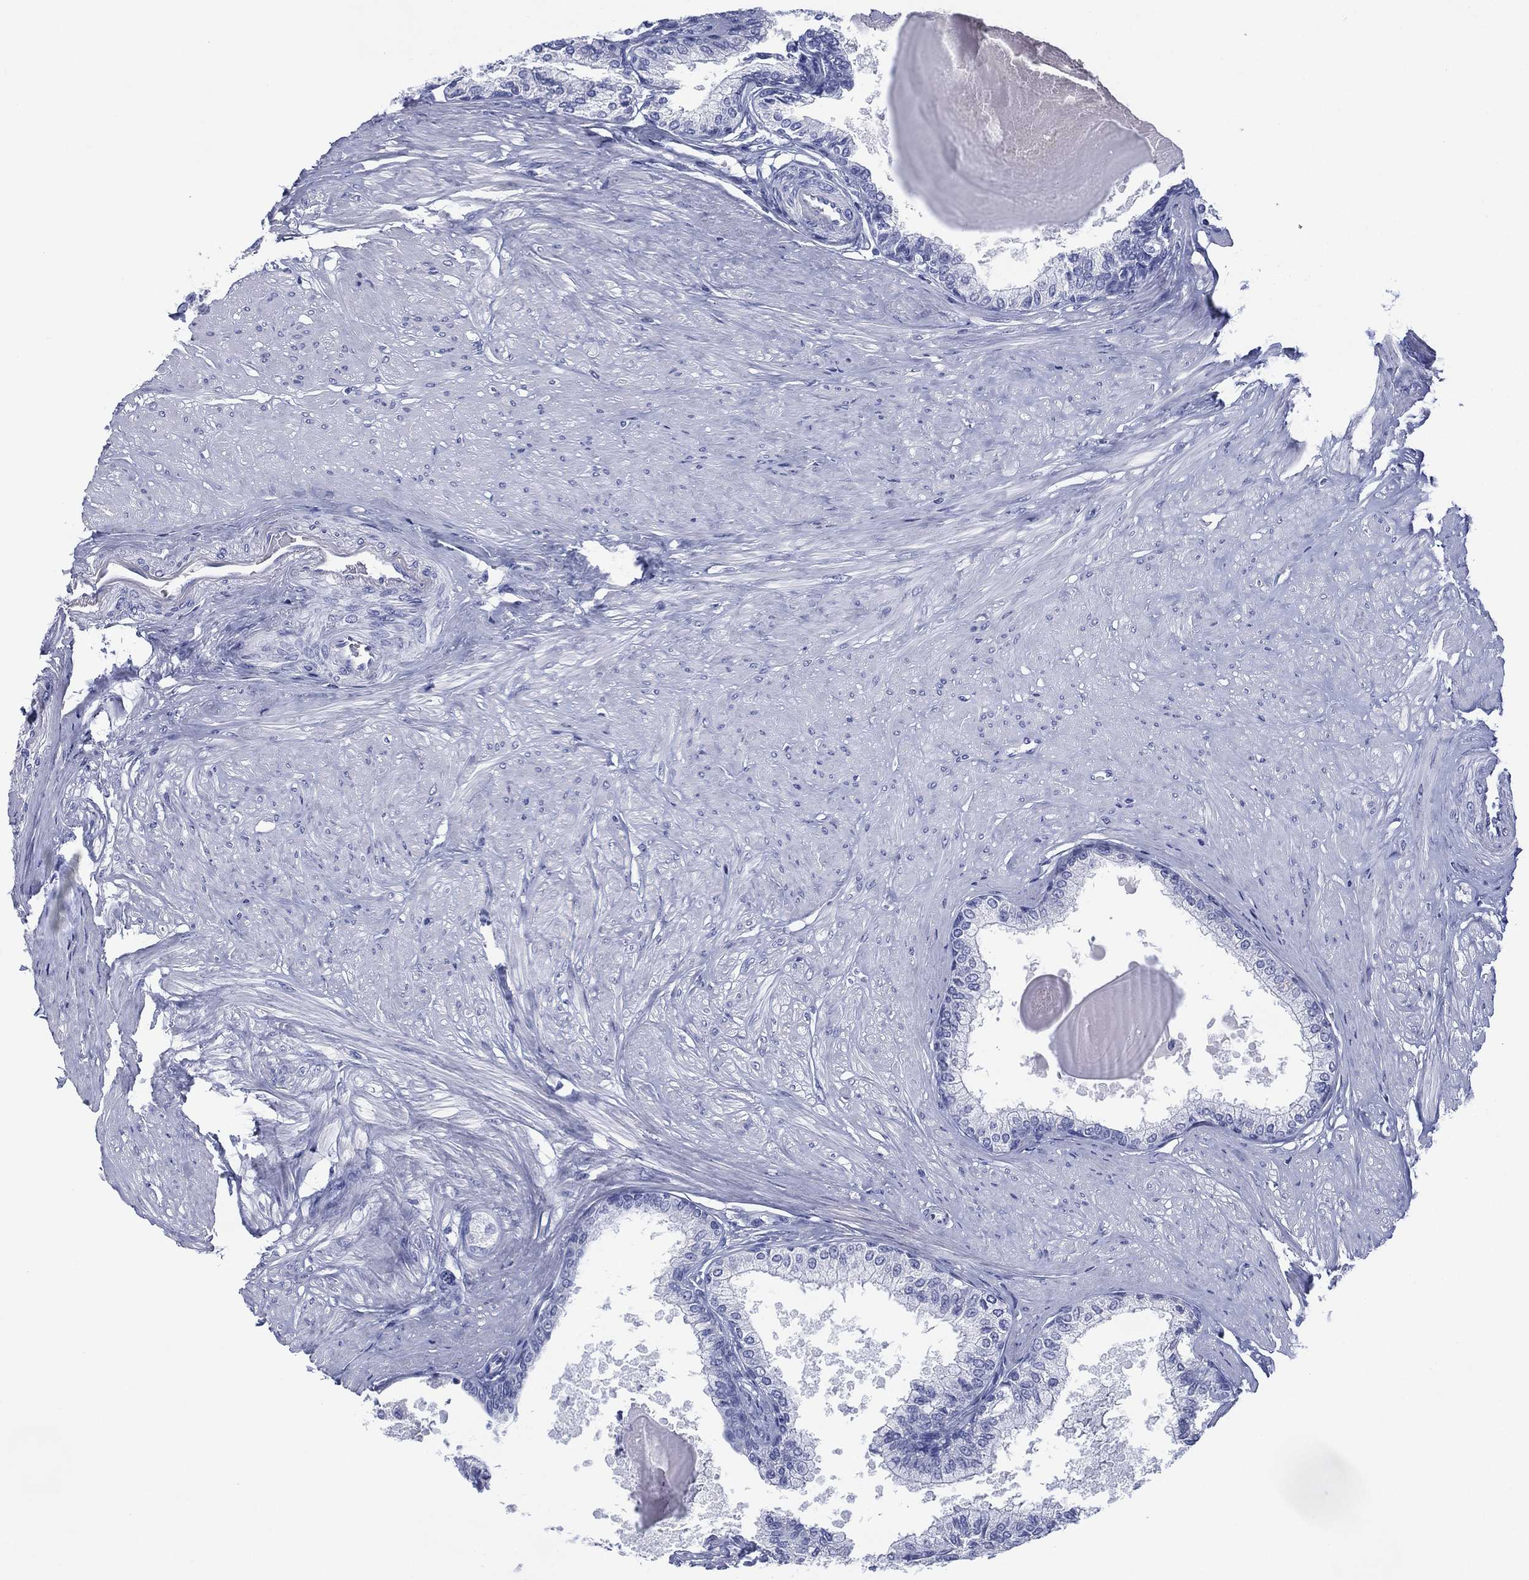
{"staining": {"intensity": "negative", "quantity": "none", "location": "none"}, "tissue": "prostate", "cell_type": "Glandular cells", "image_type": "normal", "snomed": [{"axis": "morphology", "description": "Normal tissue, NOS"}, {"axis": "topography", "description": "Prostate"}], "caption": "Prostate stained for a protein using immunohistochemistry (IHC) shows no positivity glandular cells.", "gene": "SIGLECL1", "patient": {"sex": "male", "age": 63}}